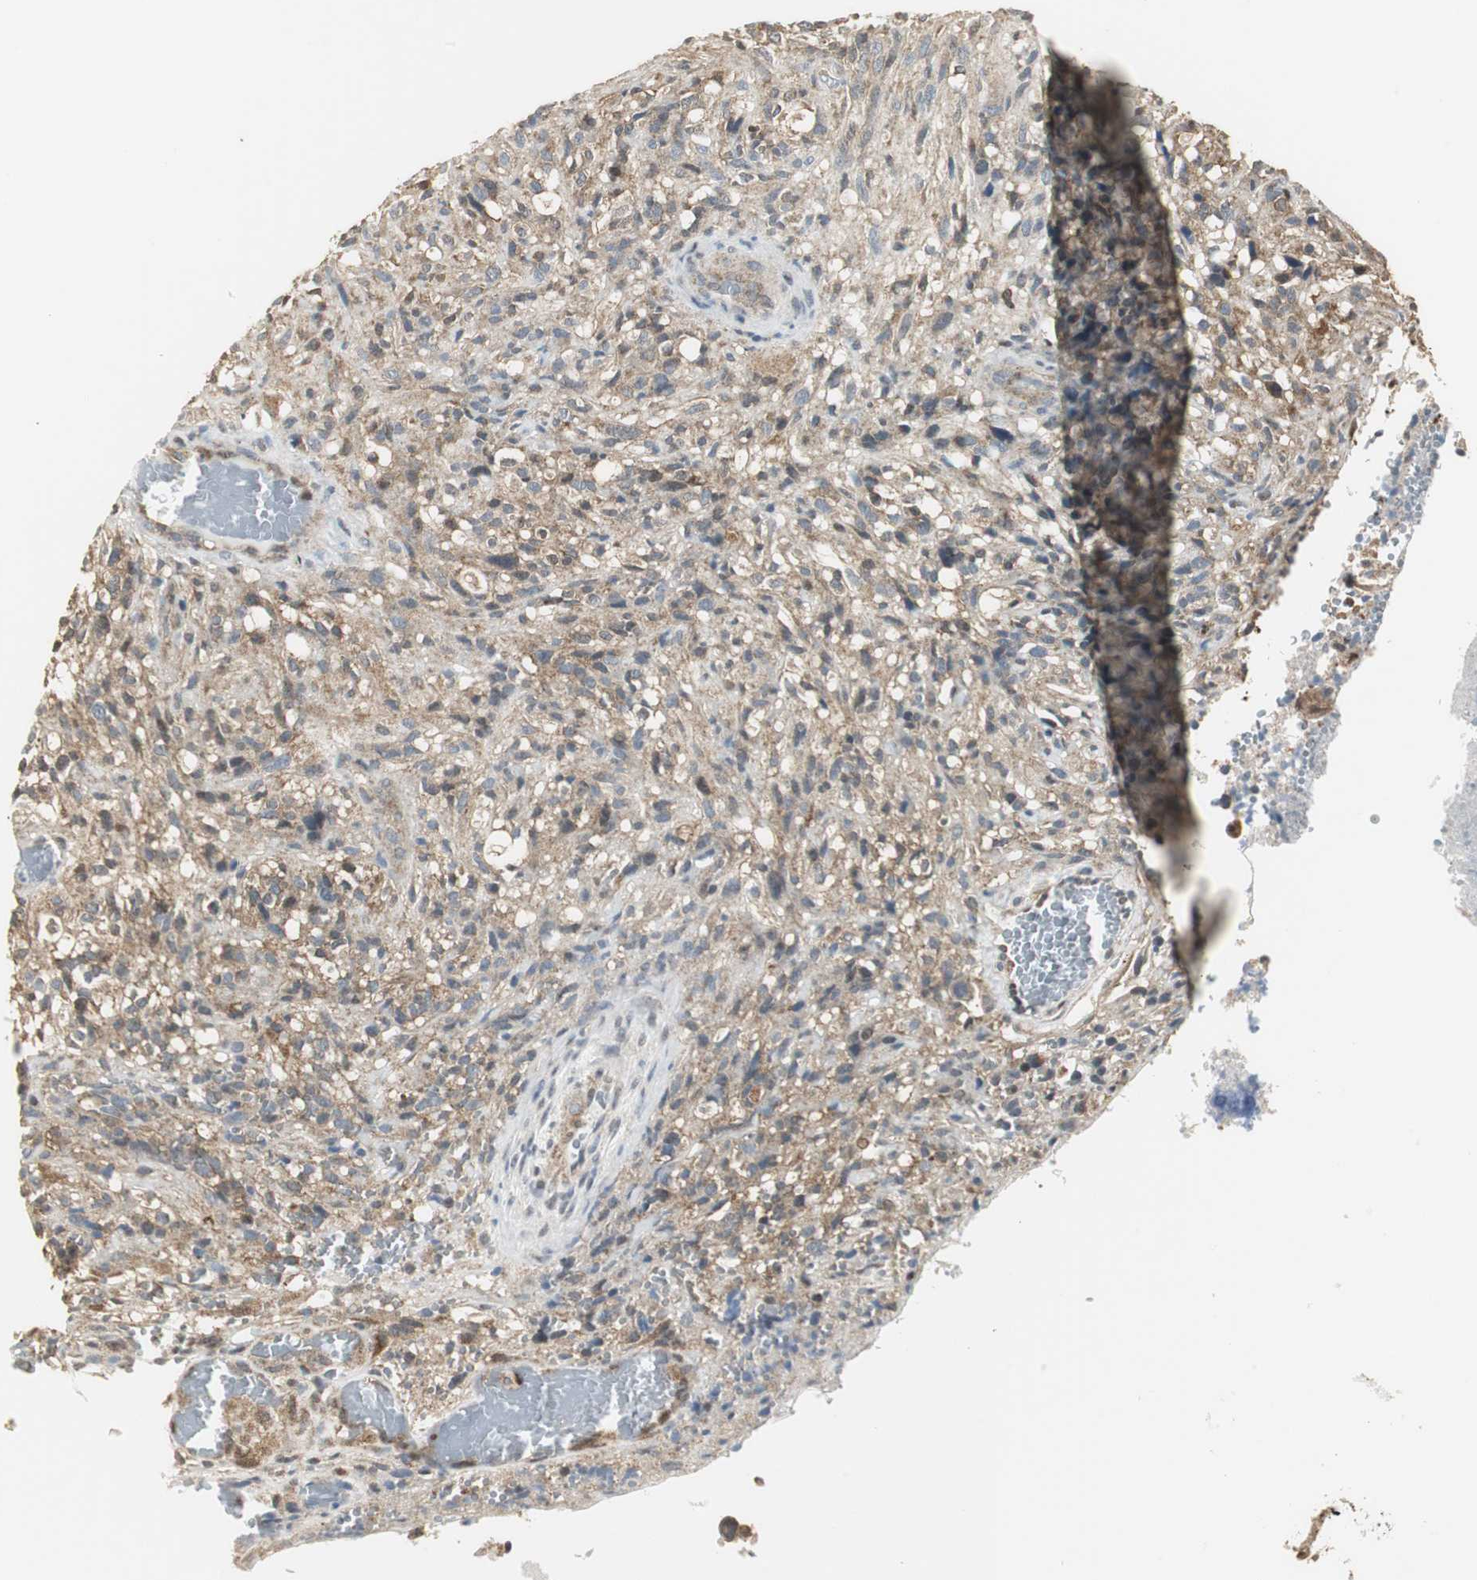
{"staining": {"intensity": "weak", "quantity": ">75%", "location": "nuclear"}, "tissue": "glioma", "cell_type": "Tumor cells", "image_type": "cancer", "snomed": [{"axis": "morphology", "description": "Normal tissue, NOS"}, {"axis": "morphology", "description": "Glioma, malignant, High grade"}, {"axis": "topography", "description": "Cerebral cortex"}], "caption": "This is an image of IHC staining of glioma, which shows weak staining in the nuclear of tumor cells.", "gene": "CCT5", "patient": {"sex": "male", "age": 75}}